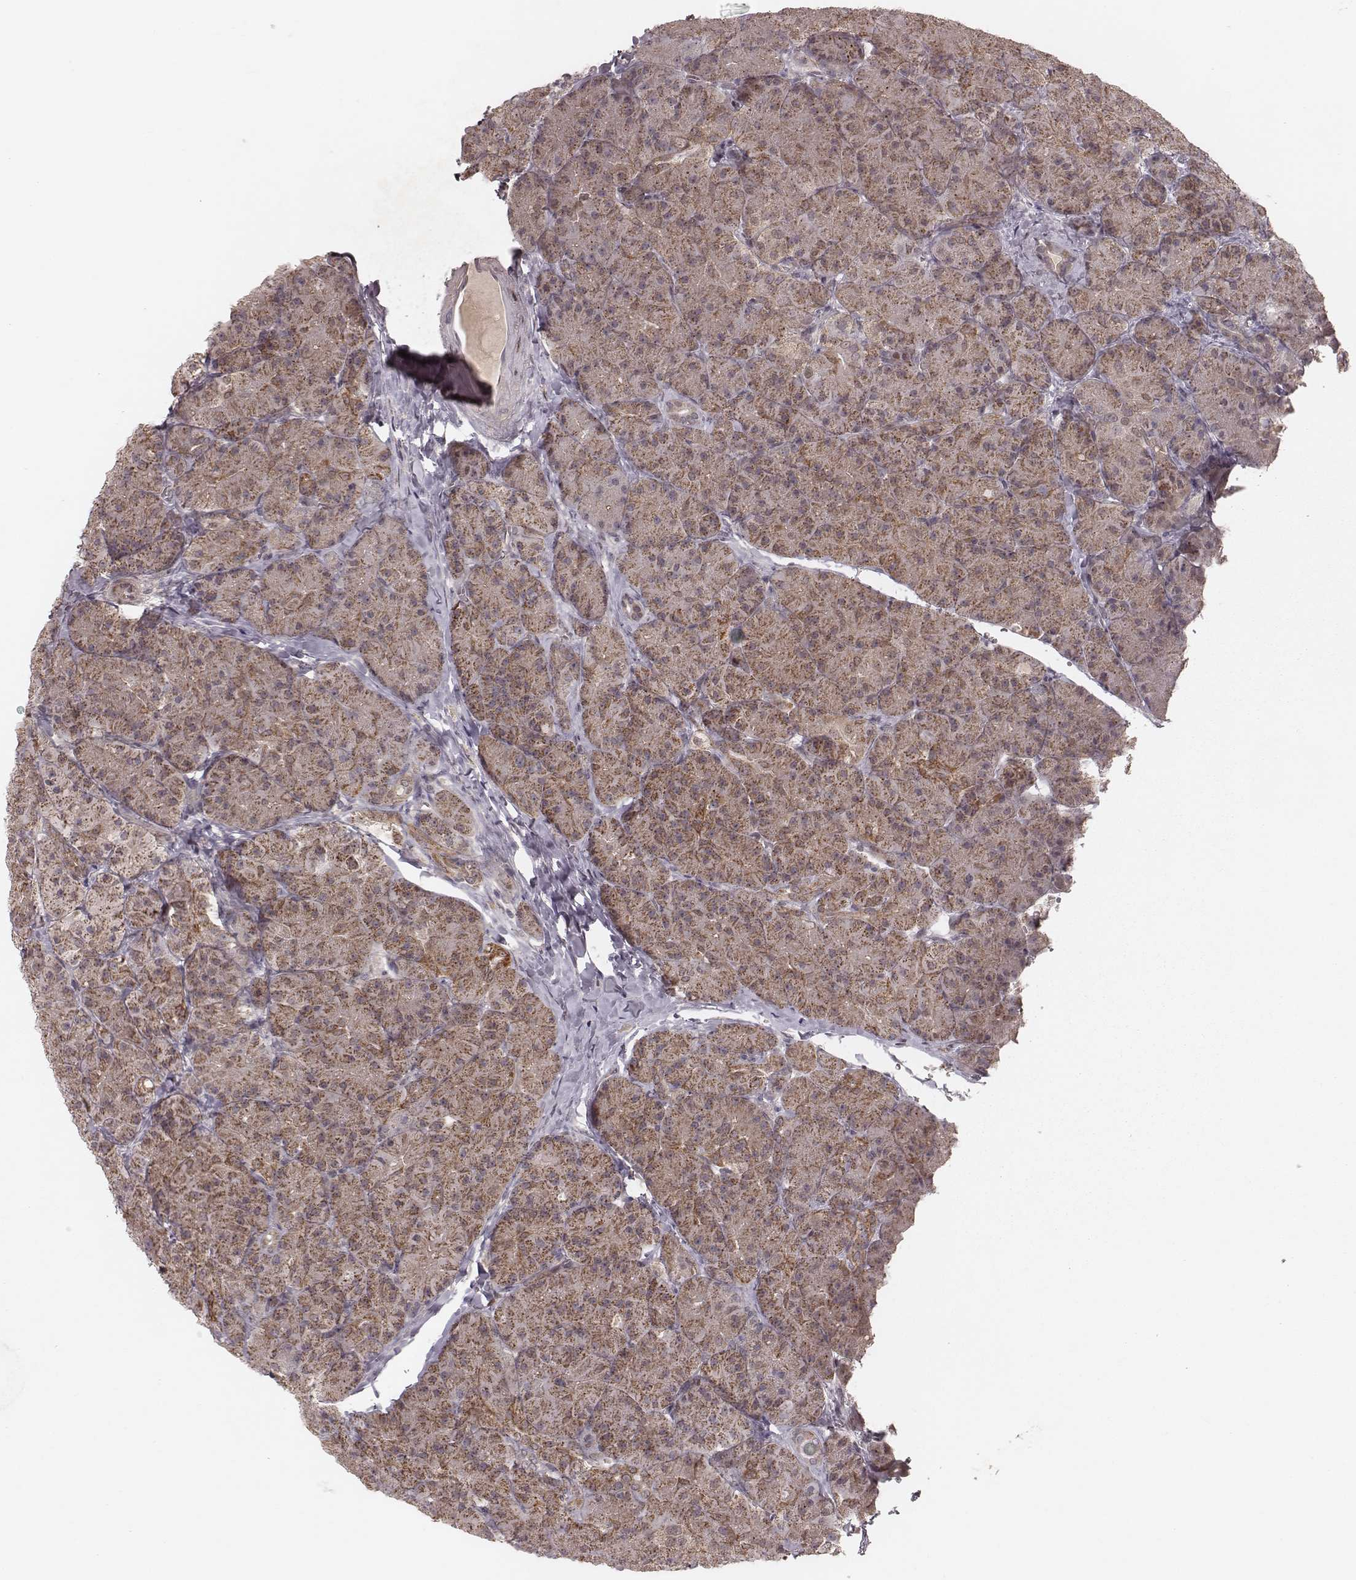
{"staining": {"intensity": "moderate", "quantity": ">75%", "location": "cytoplasmic/membranous"}, "tissue": "pancreas", "cell_type": "Exocrine glandular cells", "image_type": "normal", "snomed": [{"axis": "morphology", "description": "Normal tissue, NOS"}, {"axis": "topography", "description": "Pancreas"}], "caption": "Human pancreas stained with a protein marker demonstrates moderate staining in exocrine glandular cells.", "gene": "NDUFA7", "patient": {"sex": "male", "age": 57}}